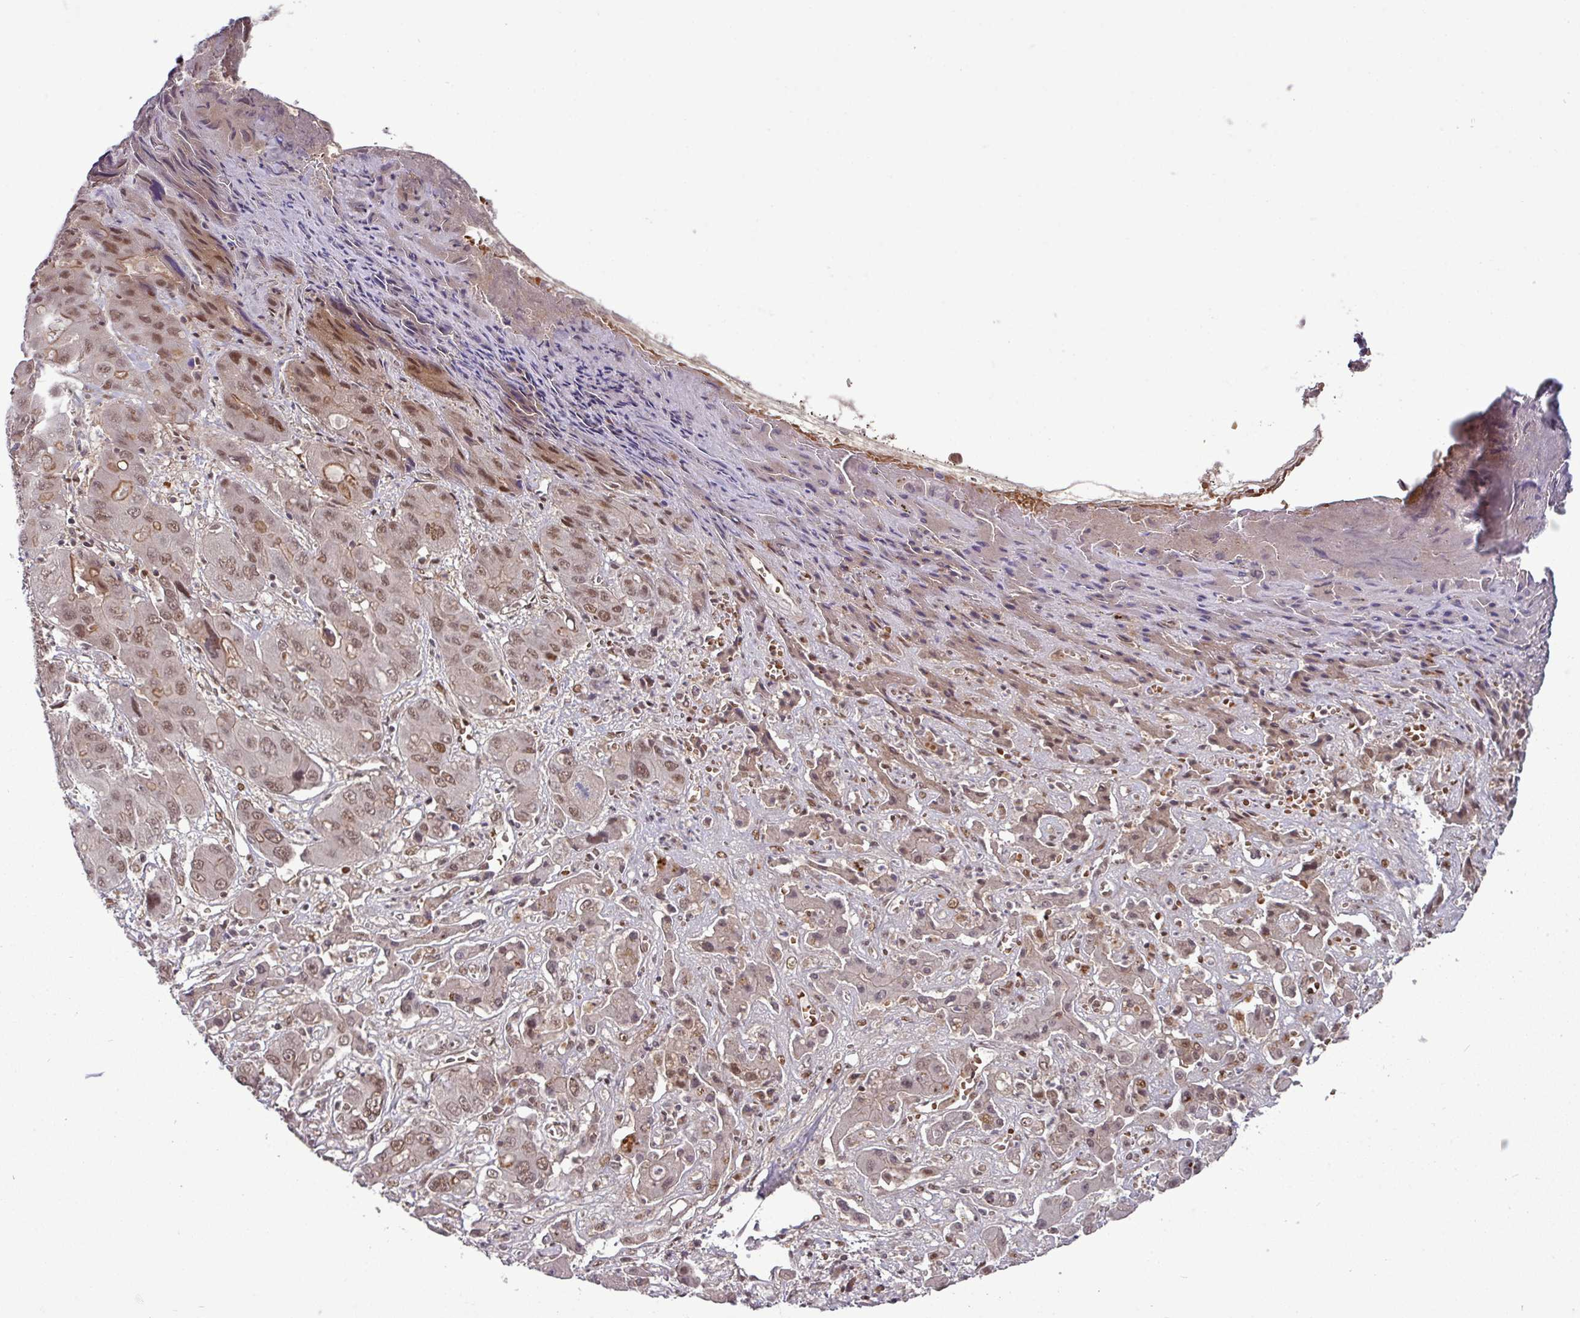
{"staining": {"intensity": "moderate", "quantity": ">75%", "location": "nuclear"}, "tissue": "liver cancer", "cell_type": "Tumor cells", "image_type": "cancer", "snomed": [{"axis": "morphology", "description": "Cholangiocarcinoma"}, {"axis": "topography", "description": "Liver"}], "caption": "Tumor cells display medium levels of moderate nuclear staining in about >75% of cells in human liver cancer.", "gene": "CIC", "patient": {"sex": "male", "age": 67}}